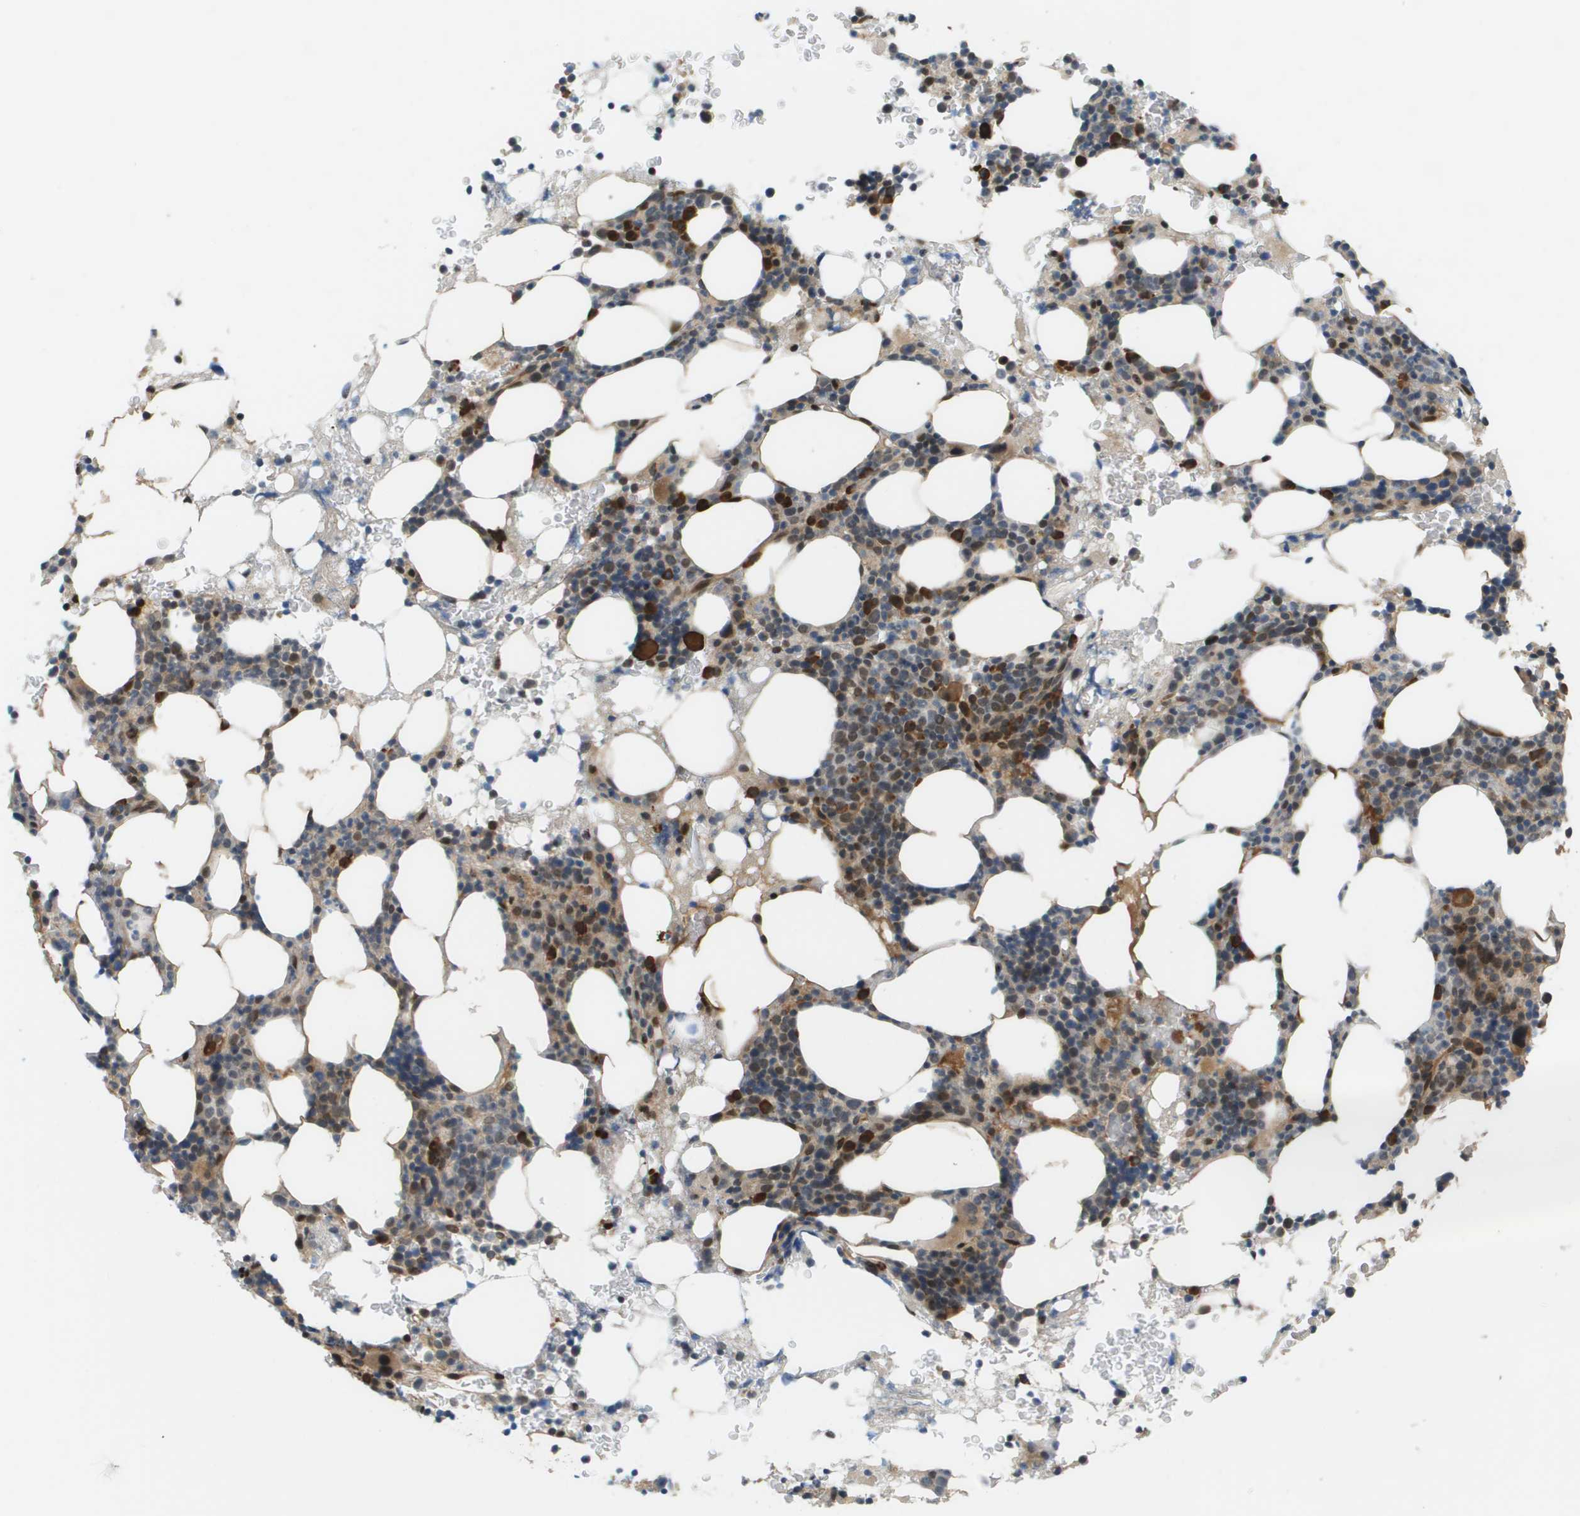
{"staining": {"intensity": "strong", "quantity": "25%-75%", "location": "cytoplasmic/membranous,nuclear"}, "tissue": "bone marrow", "cell_type": "Hematopoietic cells", "image_type": "normal", "snomed": [{"axis": "morphology", "description": "Normal tissue, NOS"}, {"axis": "morphology", "description": "Inflammation, NOS"}, {"axis": "topography", "description": "Bone marrow"}], "caption": "An IHC micrograph of benign tissue is shown. Protein staining in brown labels strong cytoplasmic/membranous,nuclear positivity in bone marrow within hematopoietic cells. (Brightfield microscopy of DAB IHC at high magnification).", "gene": "CACNB4", "patient": {"sex": "female", "age": 84}}